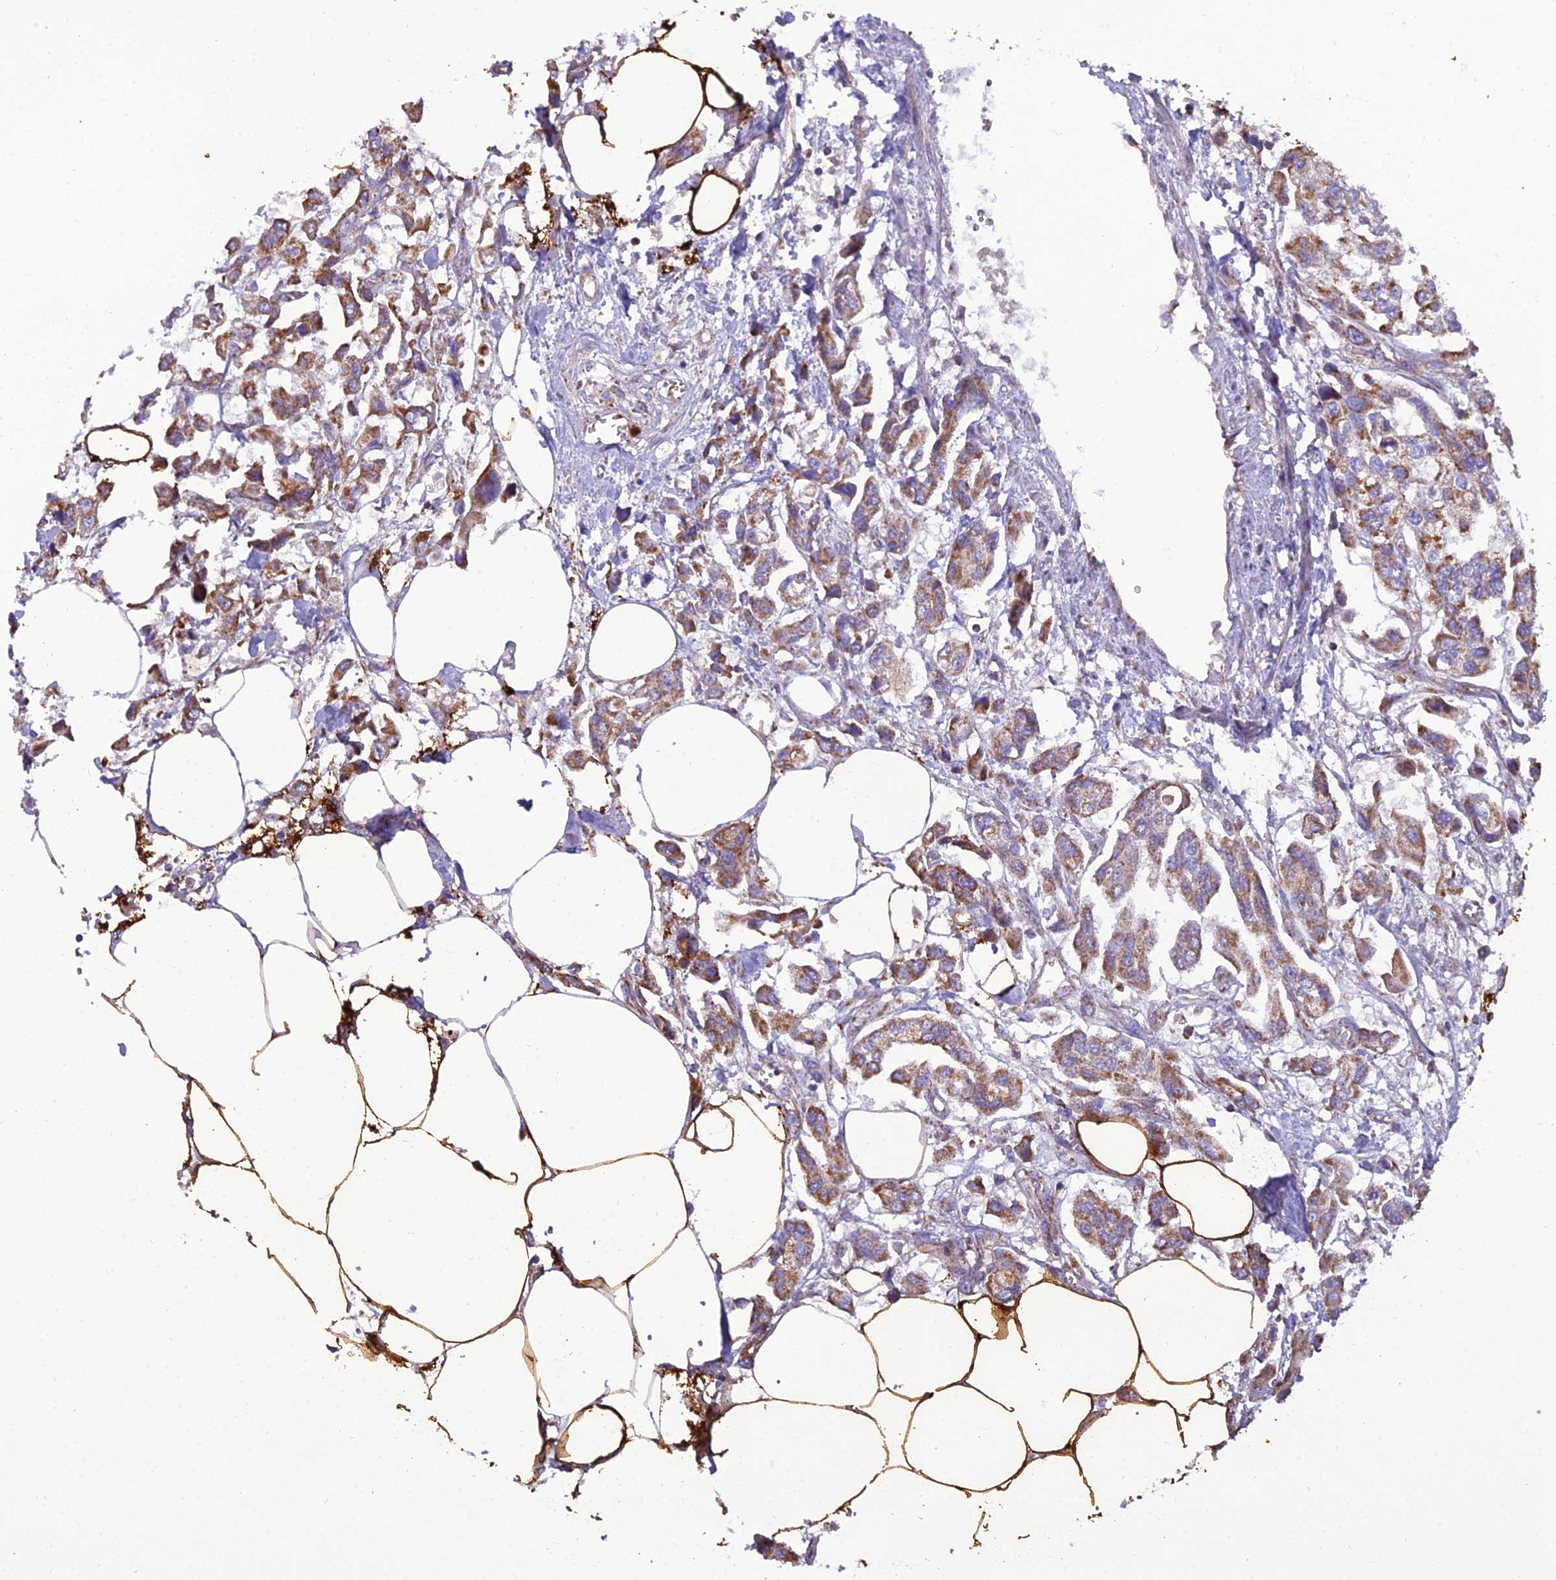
{"staining": {"intensity": "moderate", "quantity": ">75%", "location": "cytoplasmic/membranous"}, "tissue": "urothelial cancer", "cell_type": "Tumor cells", "image_type": "cancer", "snomed": [{"axis": "morphology", "description": "Urothelial carcinoma, High grade"}, {"axis": "topography", "description": "Urinary bladder"}], "caption": "Immunohistochemistry (IHC) micrograph of human urothelial cancer stained for a protein (brown), which displays medium levels of moderate cytoplasmic/membranous expression in approximately >75% of tumor cells.", "gene": "GPD1", "patient": {"sex": "male", "age": 67}}